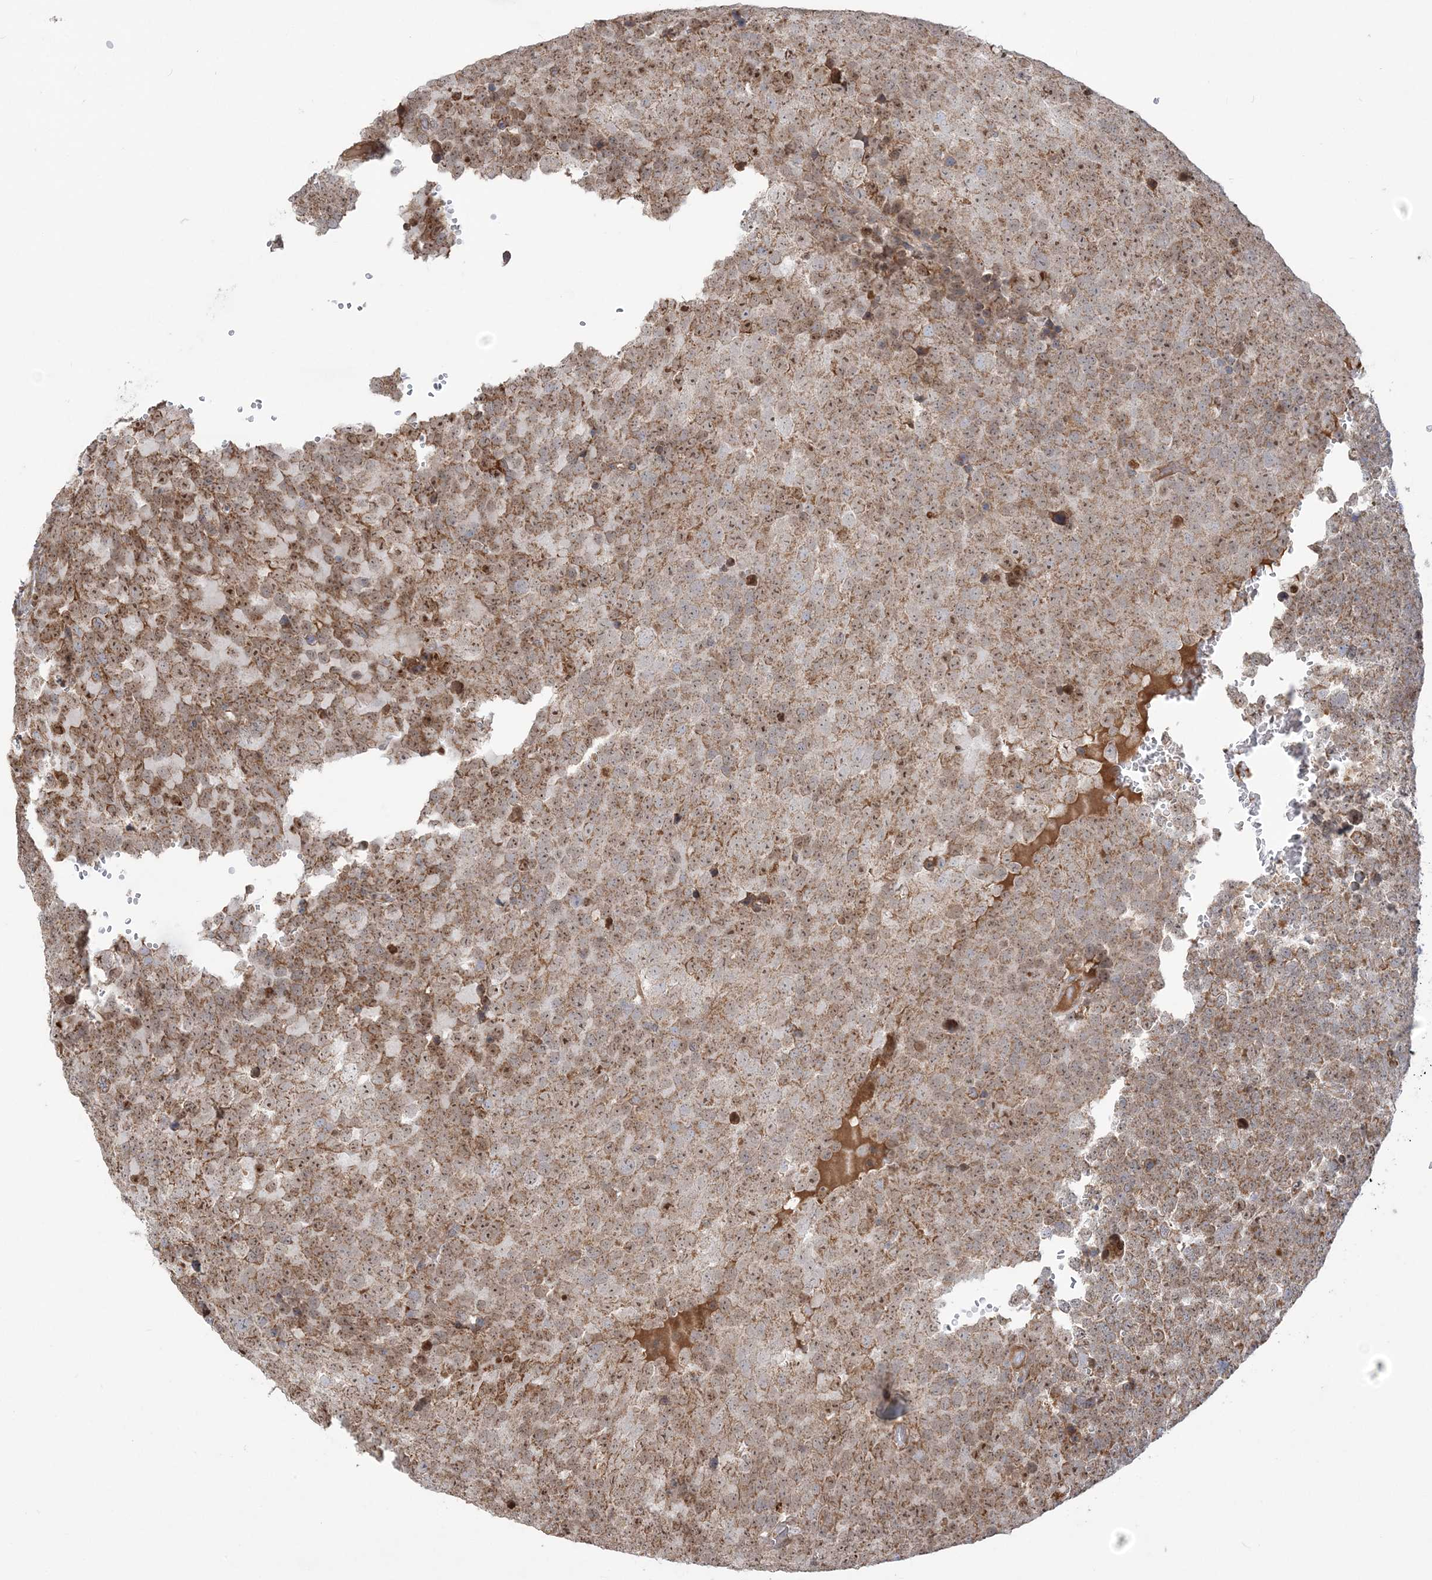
{"staining": {"intensity": "moderate", "quantity": ">75%", "location": "cytoplasmic/membranous,nuclear"}, "tissue": "testis cancer", "cell_type": "Tumor cells", "image_type": "cancer", "snomed": [{"axis": "morphology", "description": "Seminoma, NOS"}, {"axis": "topography", "description": "Testis"}], "caption": "Brown immunohistochemical staining in seminoma (testis) demonstrates moderate cytoplasmic/membranous and nuclear positivity in about >75% of tumor cells.", "gene": "SCLT1", "patient": {"sex": "male", "age": 71}}